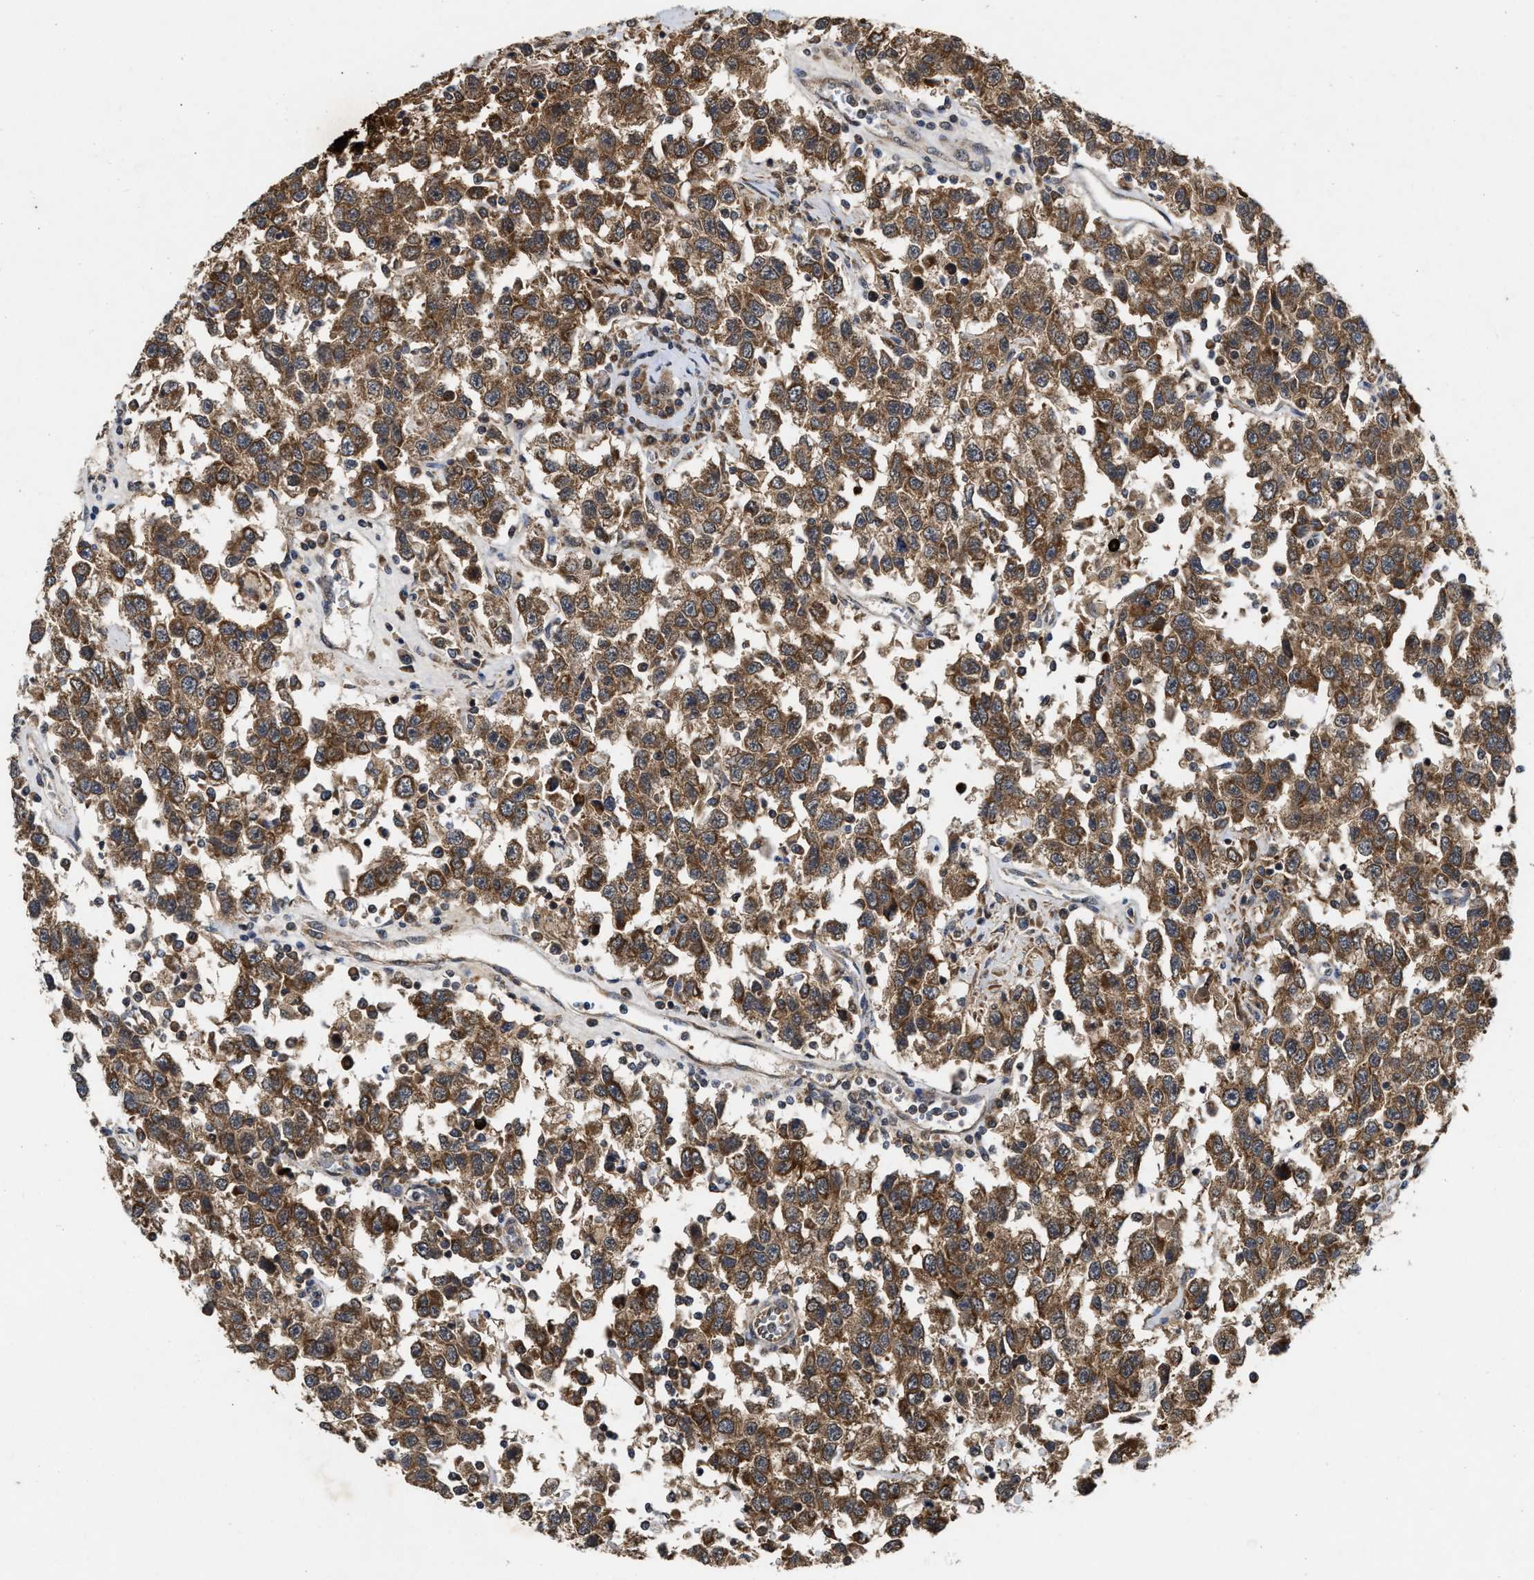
{"staining": {"intensity": "moderate", "quantity": ">75%", "location": "cytoplasmic/membranous"}, "tissue": "testis cancer", "cell_type": "Tumor cells", "image_type": "cancer", "snomed": [{"axis": "morphology", "description": "Seminoma, NOS"}, {"axis": "topography", "description": "Testis"}], "caption": "This micrograph reveals immunohistochemistry staining of testis cancer, with medium moderate cytoplasmic/membranous staining in about >75% of tumor cells.", "gene": "CFLAR", "patient": {"sex": "male", "age": 41}}